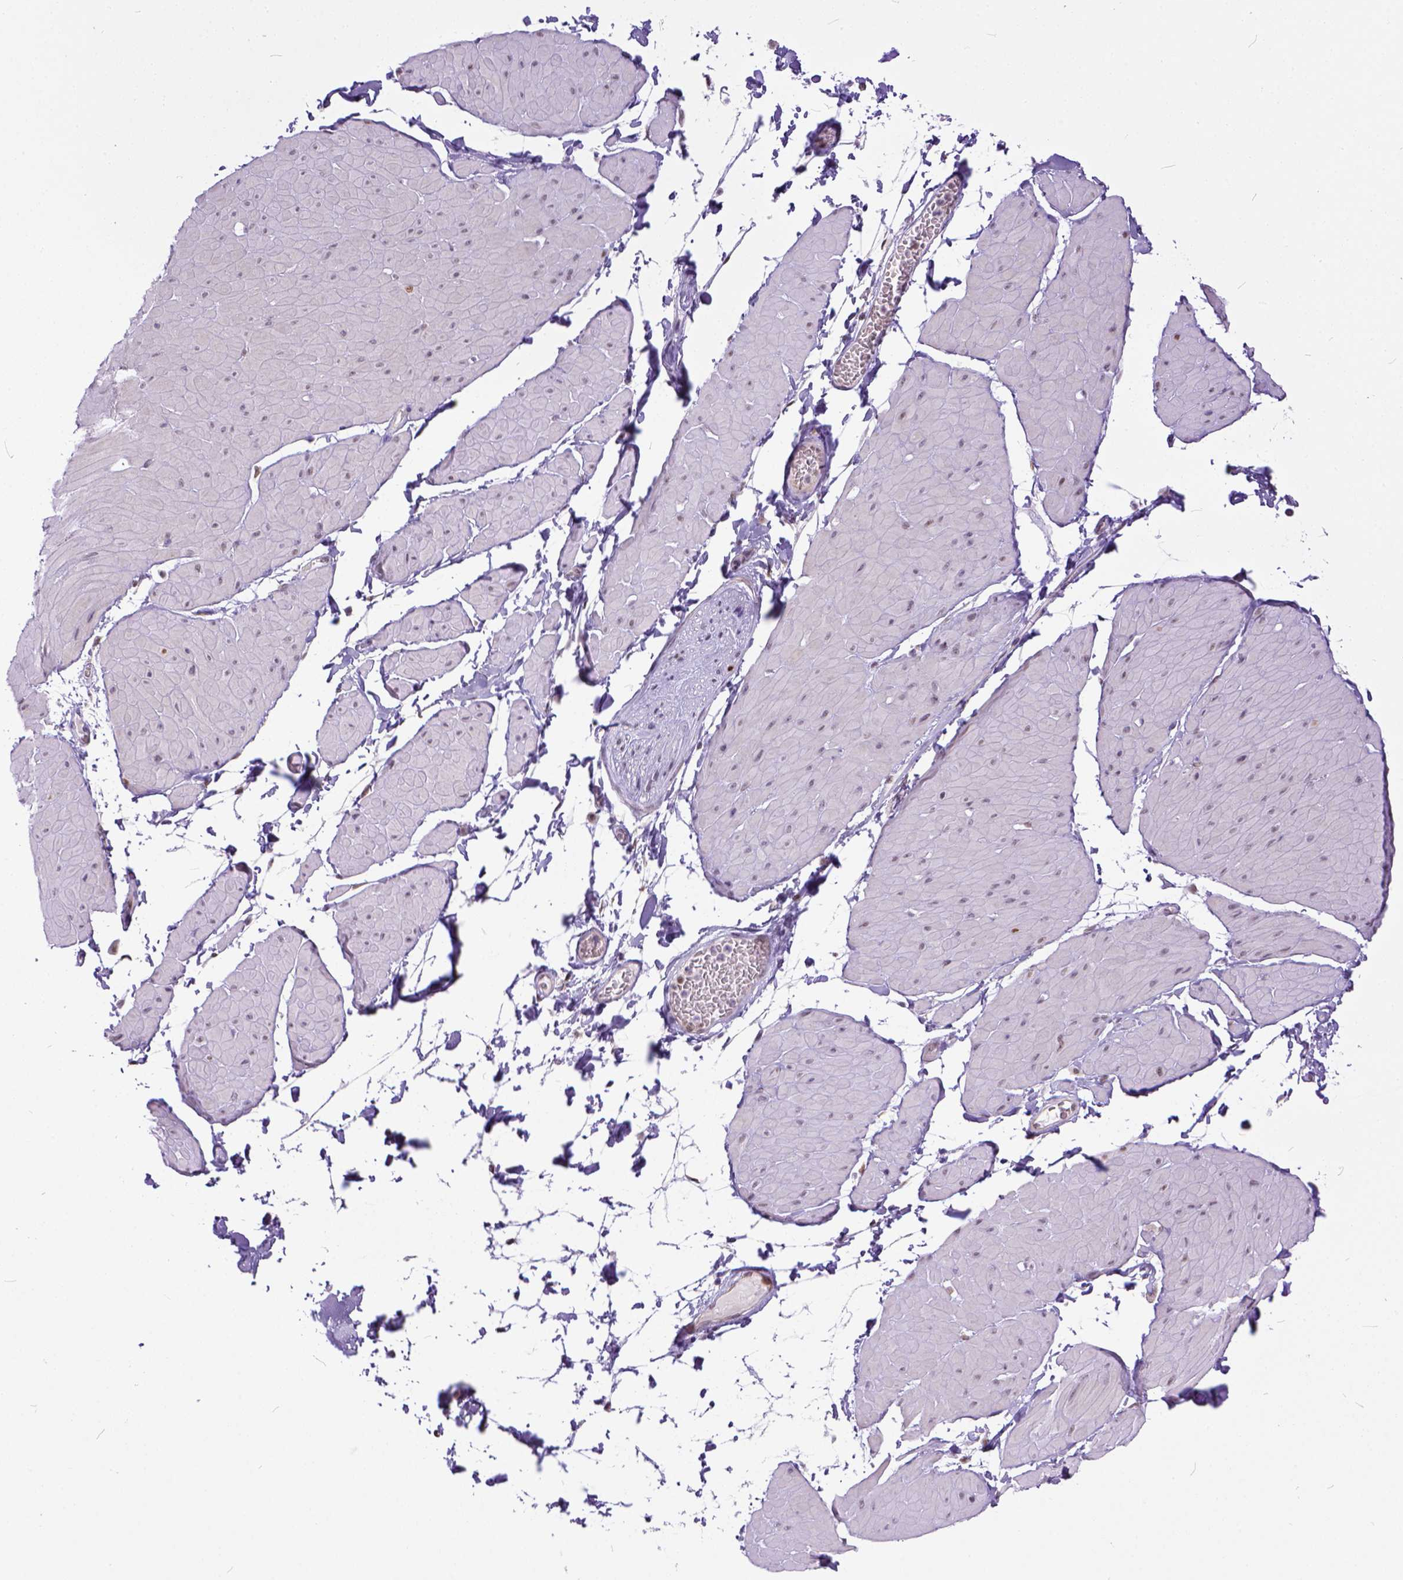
{"staining": {"intensity": "moderate", "quantity": ">75%", "location": "nuclear"}, "tissue": "adipose tissue", "cell_type": "Adipocytes", "image_type": "normal", "snomed": [{"axis": "morphology", "description": "Normal tissue, NOS"}, {"axis": "topography", "description": "Smooth muscle"}, {"axis": "topography", "description": "Peripheral nerve tissue"}], "caption": "Protein positivity by immunohistochemistry exhibits moderate nuclear staining in about >75% of adipocytes in benign adipose tissue.", "gene": "ERCC1", "patient": {"sex": "male", "age": 58}}